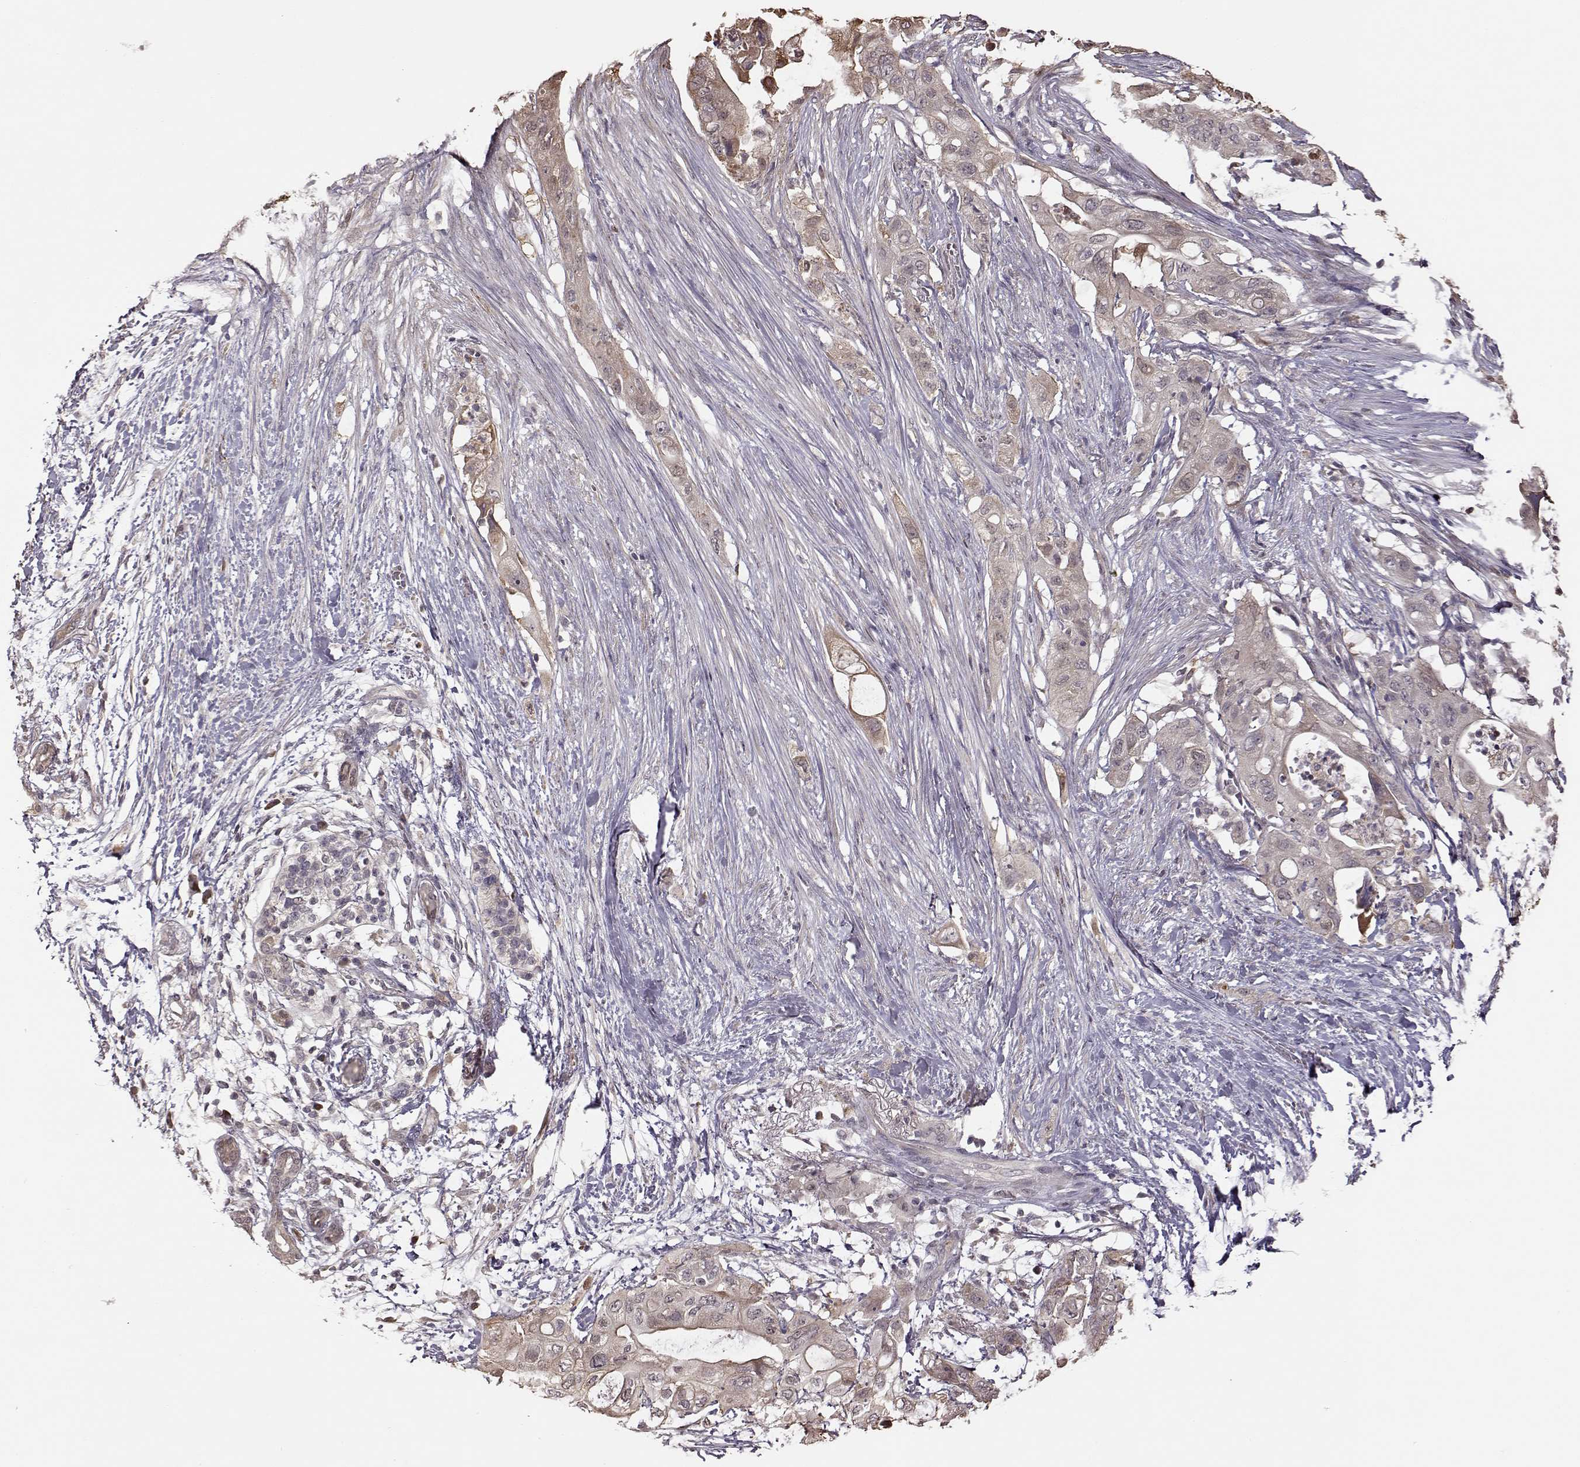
{"staining": {"intensity": "weak", "quantity": ">75%", "location": "cytoplasmic/membranous"}, "tissue": "pancreatic cancer", "cell_type": "Tumor cells", "image_type": "cancer", "snomed": [{"axis": "morphology", "description": "Adenocarcinoma, NOS"}, {"axis": "topography", "description": "Pancreas"}], "caption": "Immunohistochemical staining of human pancreatic adenocarcinoma demonstrates weak cytoplasmic/membranous protein positivity in about >75% of tumor cells.", "gene": "CRB1", "patient": {"sex": "female", "age": 72}}